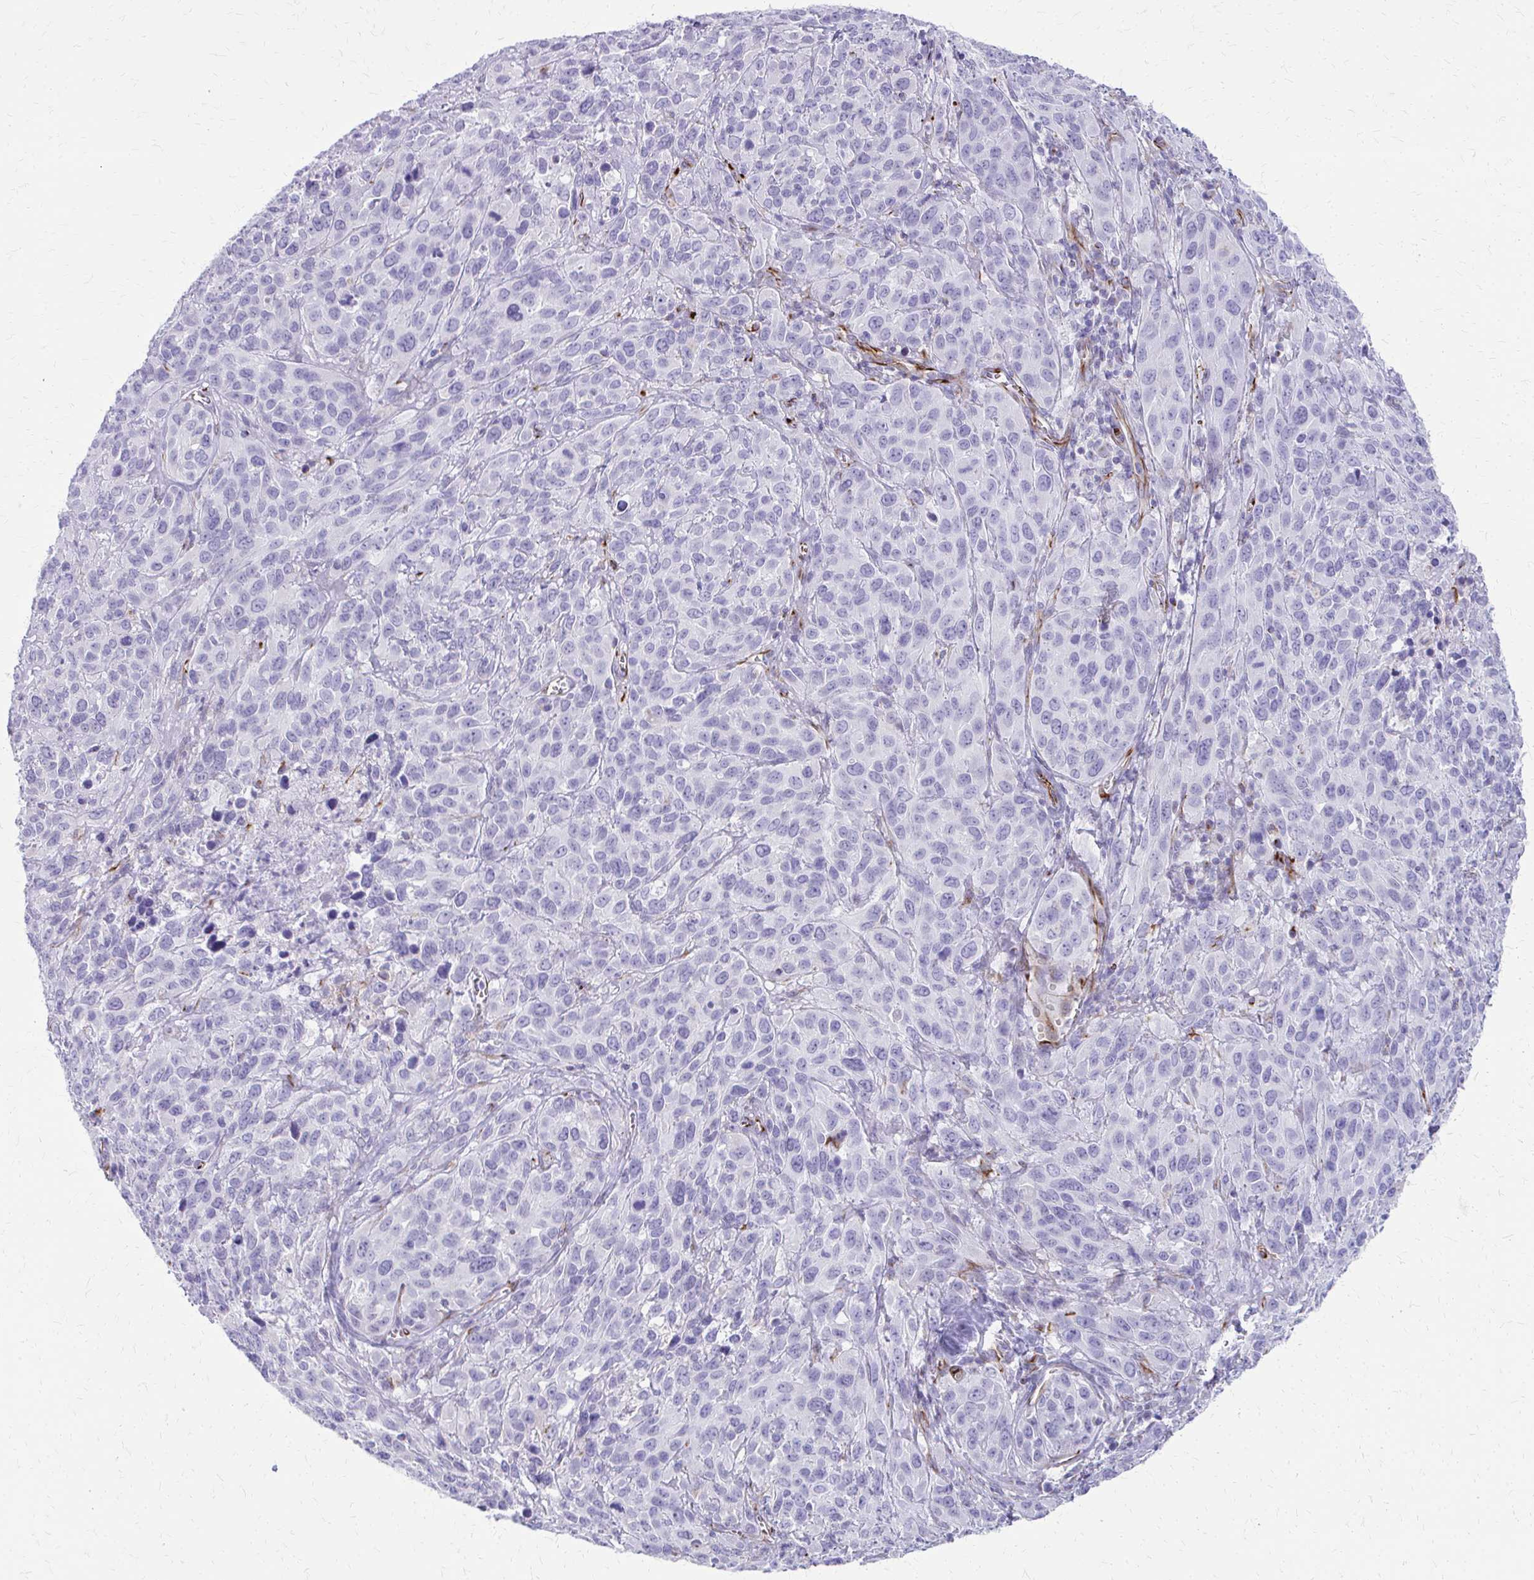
{"staining": {"intensity": "negative", "quantity": "none", "location": "none"}, "tissue": "cervical cancer", "cell_type": "Tumor cells", "image_type": "cancer", "snomed": [{"axis": "morphology", "description": "Normal tissue, NOS"}, {"axis": "morphology", "description": "Squamous cell carcinoma, NOS"}, {"axis": "topography", "description": "Cervix"}], "caption": "The micrograph exhibits no staining of tumor cells in cervical cancer (squamous cell carcinoma).", "gene": "TRIM6", "patient": {"sex": "female", "age": 51}}